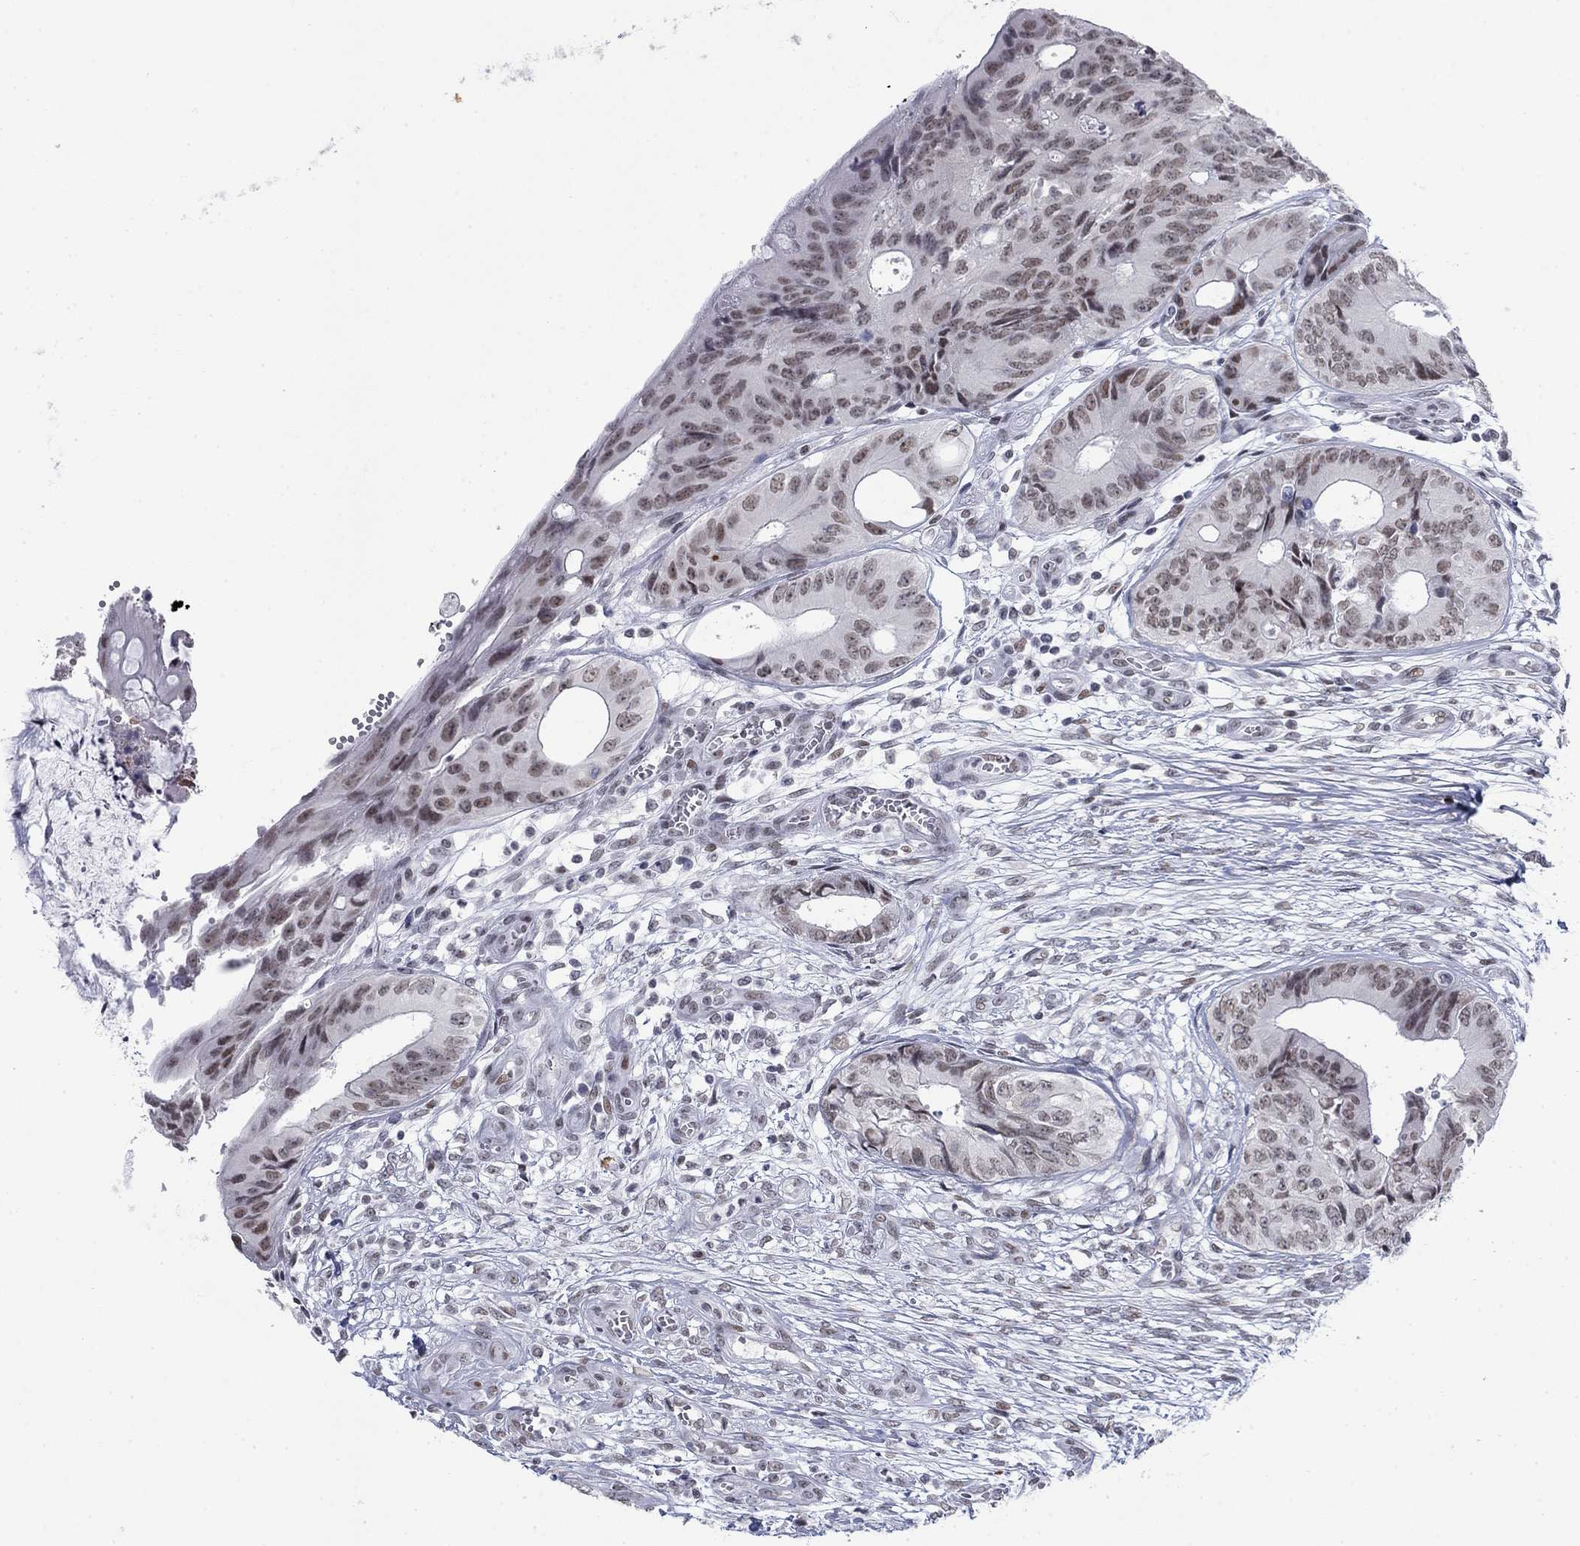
{"staining": {"intensity": "weak", "quantity": "25%-75%", "location": "nuclear"}, "tissue": "colorectal cancer", "cell_type": "Tumor cells", "image_type": "cancer", "snomed": [{"axis": "morphology", "description": "Normal tissue, NOS"}, {"axis": "morphology", "description": "Adenocarcinoma, NOS"}, {"axis": "topography", "description": "Colon"}], "caption": "Protein analysis of colorectal cancer (adenocarcinoma) tissue shows weak nuclear expression in approximately 25%-75% of tumor cells. Immunohistochemistry stains the protein of interest in brown and the nuclei are stained blue.", "gene": "NPAS3", "patient": {"sex": "male", "age": 65}}